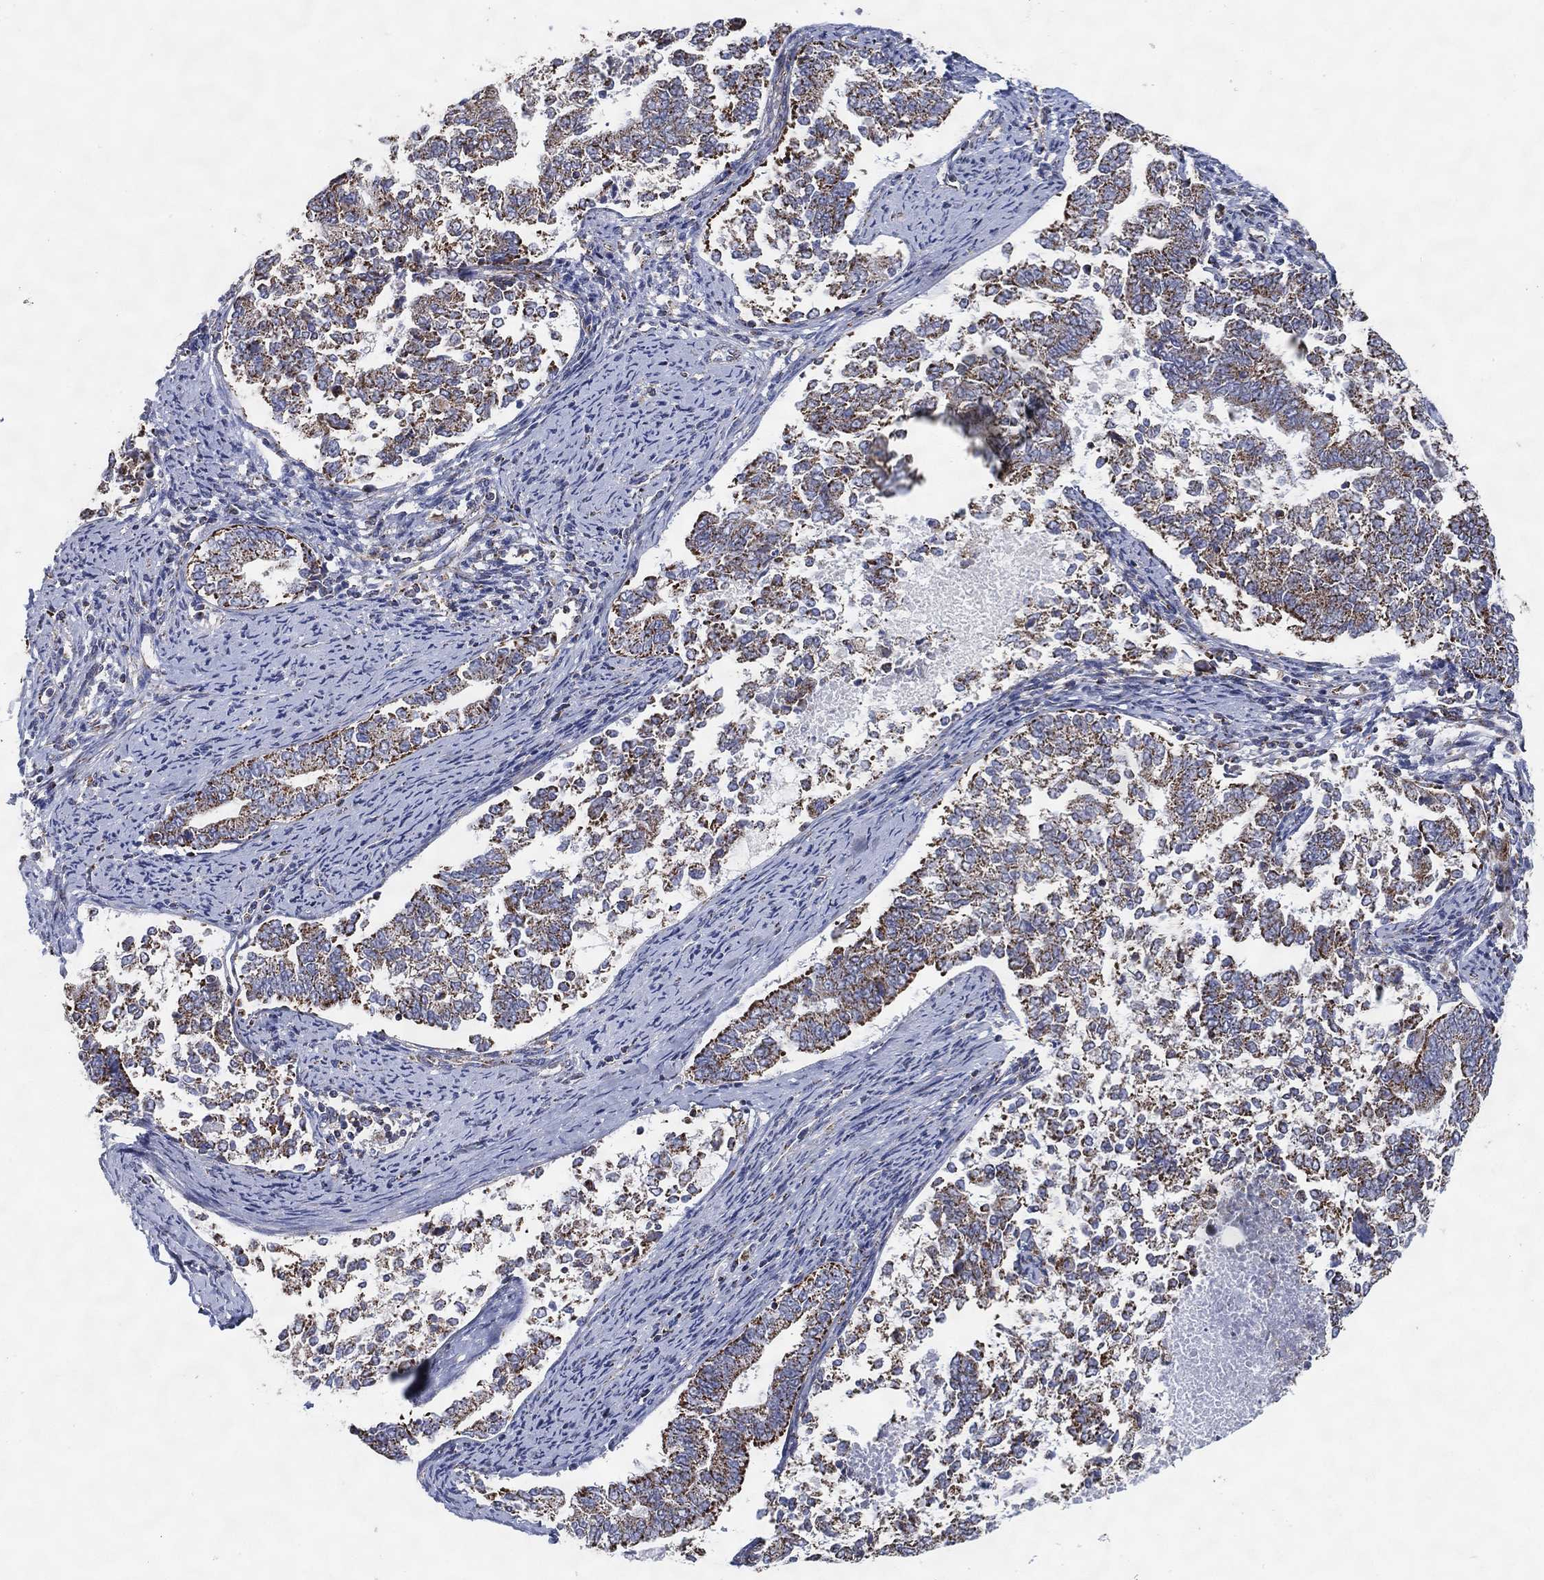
{"staining": {"intensity": "moderate", "quantity": "25%-75%", "location": "cytoplasmic/membranous"}, "tissue": "endometrial cancer", "cell_type": "Tumor cells", "image_type": "cancer", "snomed": [{"axis": "morphology", "description": "Adenocarcinoma, NOS"}, {"axis": "topography", "description": "Endometrium"}], "caption": "Tumor cells show medium levels of moderate cytoplasmic/membranous expression in approximately 25%-75% of cells in endometrial cancer (adenocarcinoma).", "gene": "GCAT", "patient": {"sex": "female", "age": 65}}